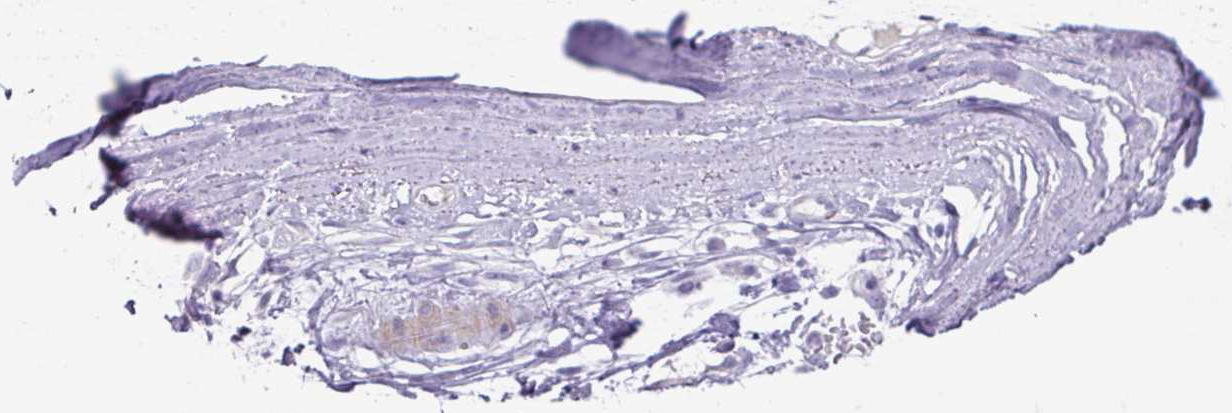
{"staining": {"intensity": "negative", "quantity": "none", "location": "none"}, "tissue": "adipose tissue", "cell_type": "Adipocytes", "image_type": "normal", "snomed": [{"axis": "morphology", "description": "Normal tissue, NOS"}, {"axis": "topography", "description": "Cartilage tissue"}, {"axis": "topography", "description": "Nasopharynx"}, {"axis": "topography", "description": "Thyroid gland"}], "caption": "Immunohistochemistry photomicrograph of unremarkable adipose tissue stained for a protein (brown), which displays no positivity in adipocytes.", "gene": "TARM1", "patient": {"sex": "male", "age": 63}}